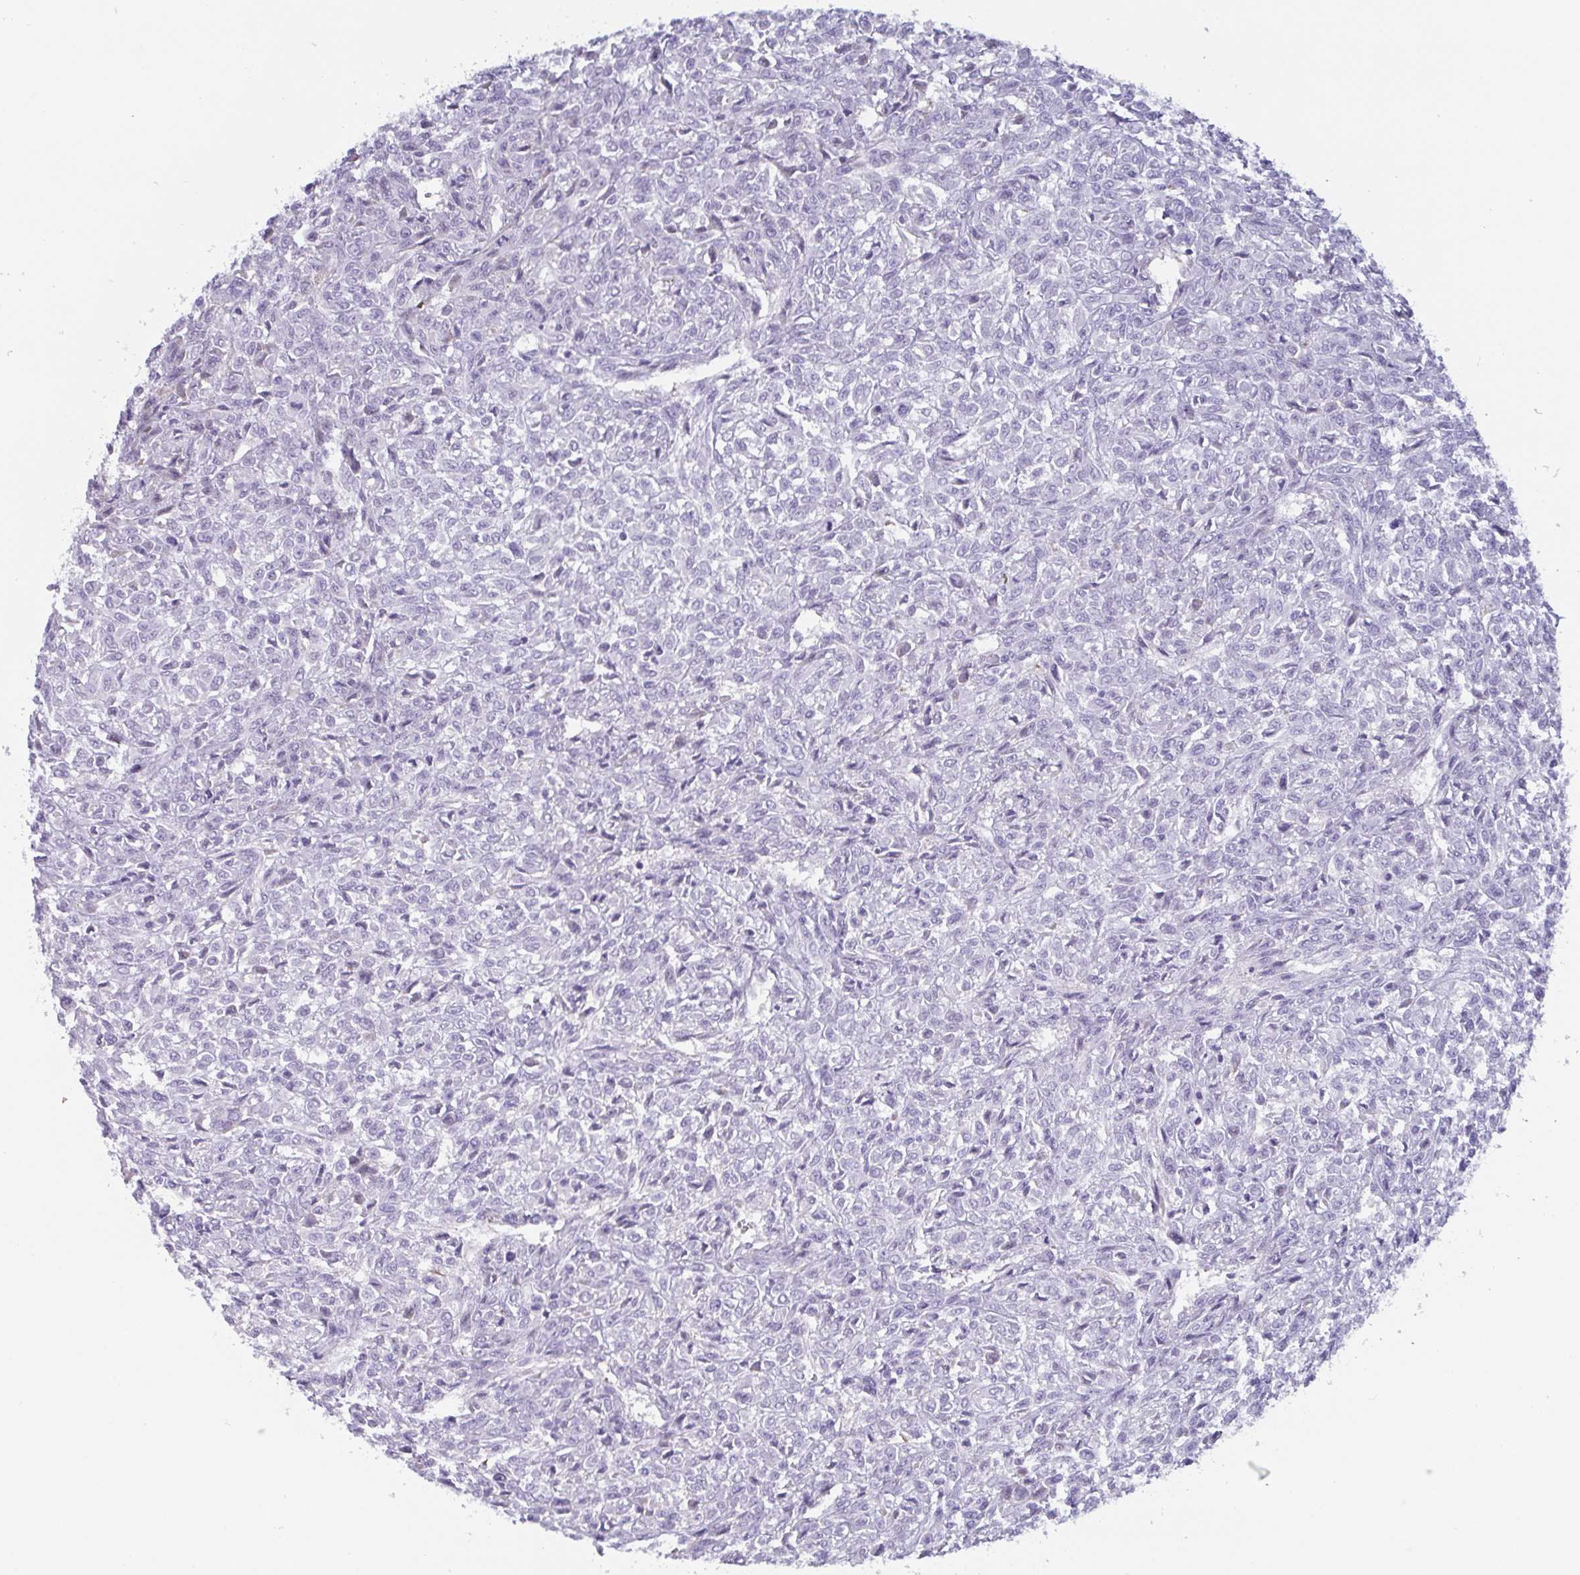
{"staining": {"intensity": "negative", "quantity": "none", "location": "none"}, "tissue": "renal cancer", "cell_type": "Tumor cells", "image_type": "cancer", "snomed": [{"axis": "morphology", "description": "Adenocarcinoma, NOS"}, {"axis": "topography", "description": "Kidney"}], "caption": "Tumor cells show no significant positivity in renal adenocarcinoma.", "gene": "OR5P3", "patient": {"sex": "male", "age": 58}}